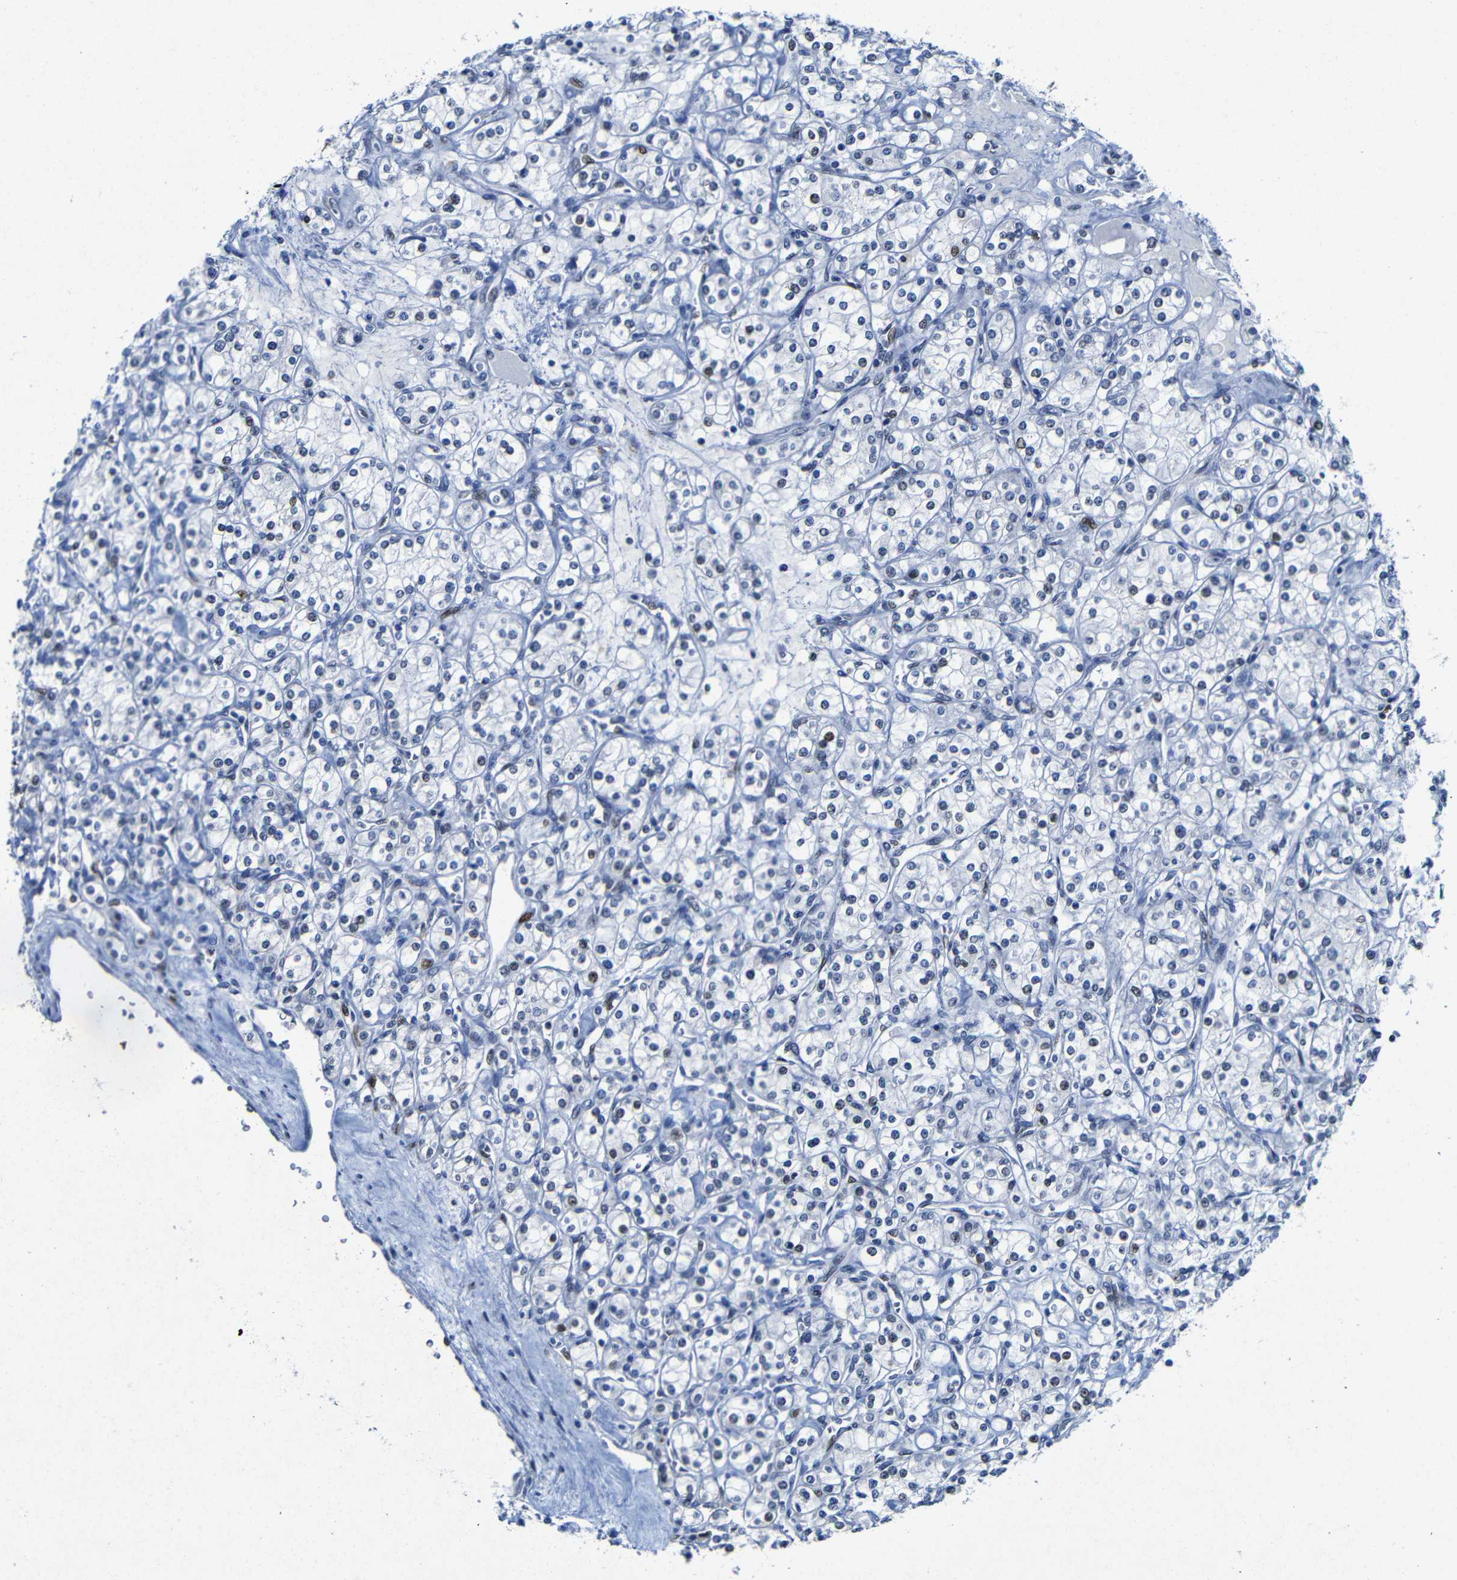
{"staining": {"intensity": "weak", "quantity": "<25%", "location": "nuclear"}, "tissue": "renal cancer", "cell_type": "Tumor cells", "image_type": "cancer", "snomed": [{"axis": "morphology", "description": "Adenocarcinoma, NOS"}, {"axis": "topography", "description": "Kidney"}], "caption": "This photomicrograph is of adenocarcinoma (renal) stained with immunohistochemistry to label a protein in brown with the nuclei are counter-stained blue. There is no expression in tumor cells. (DAB (3,3'-diaminobenzidine) immunohistochemistry (IHC) with hematoxylin counter stain).", "gene": "FOSL2", "patient": {"sex": "male", "age": 77}}